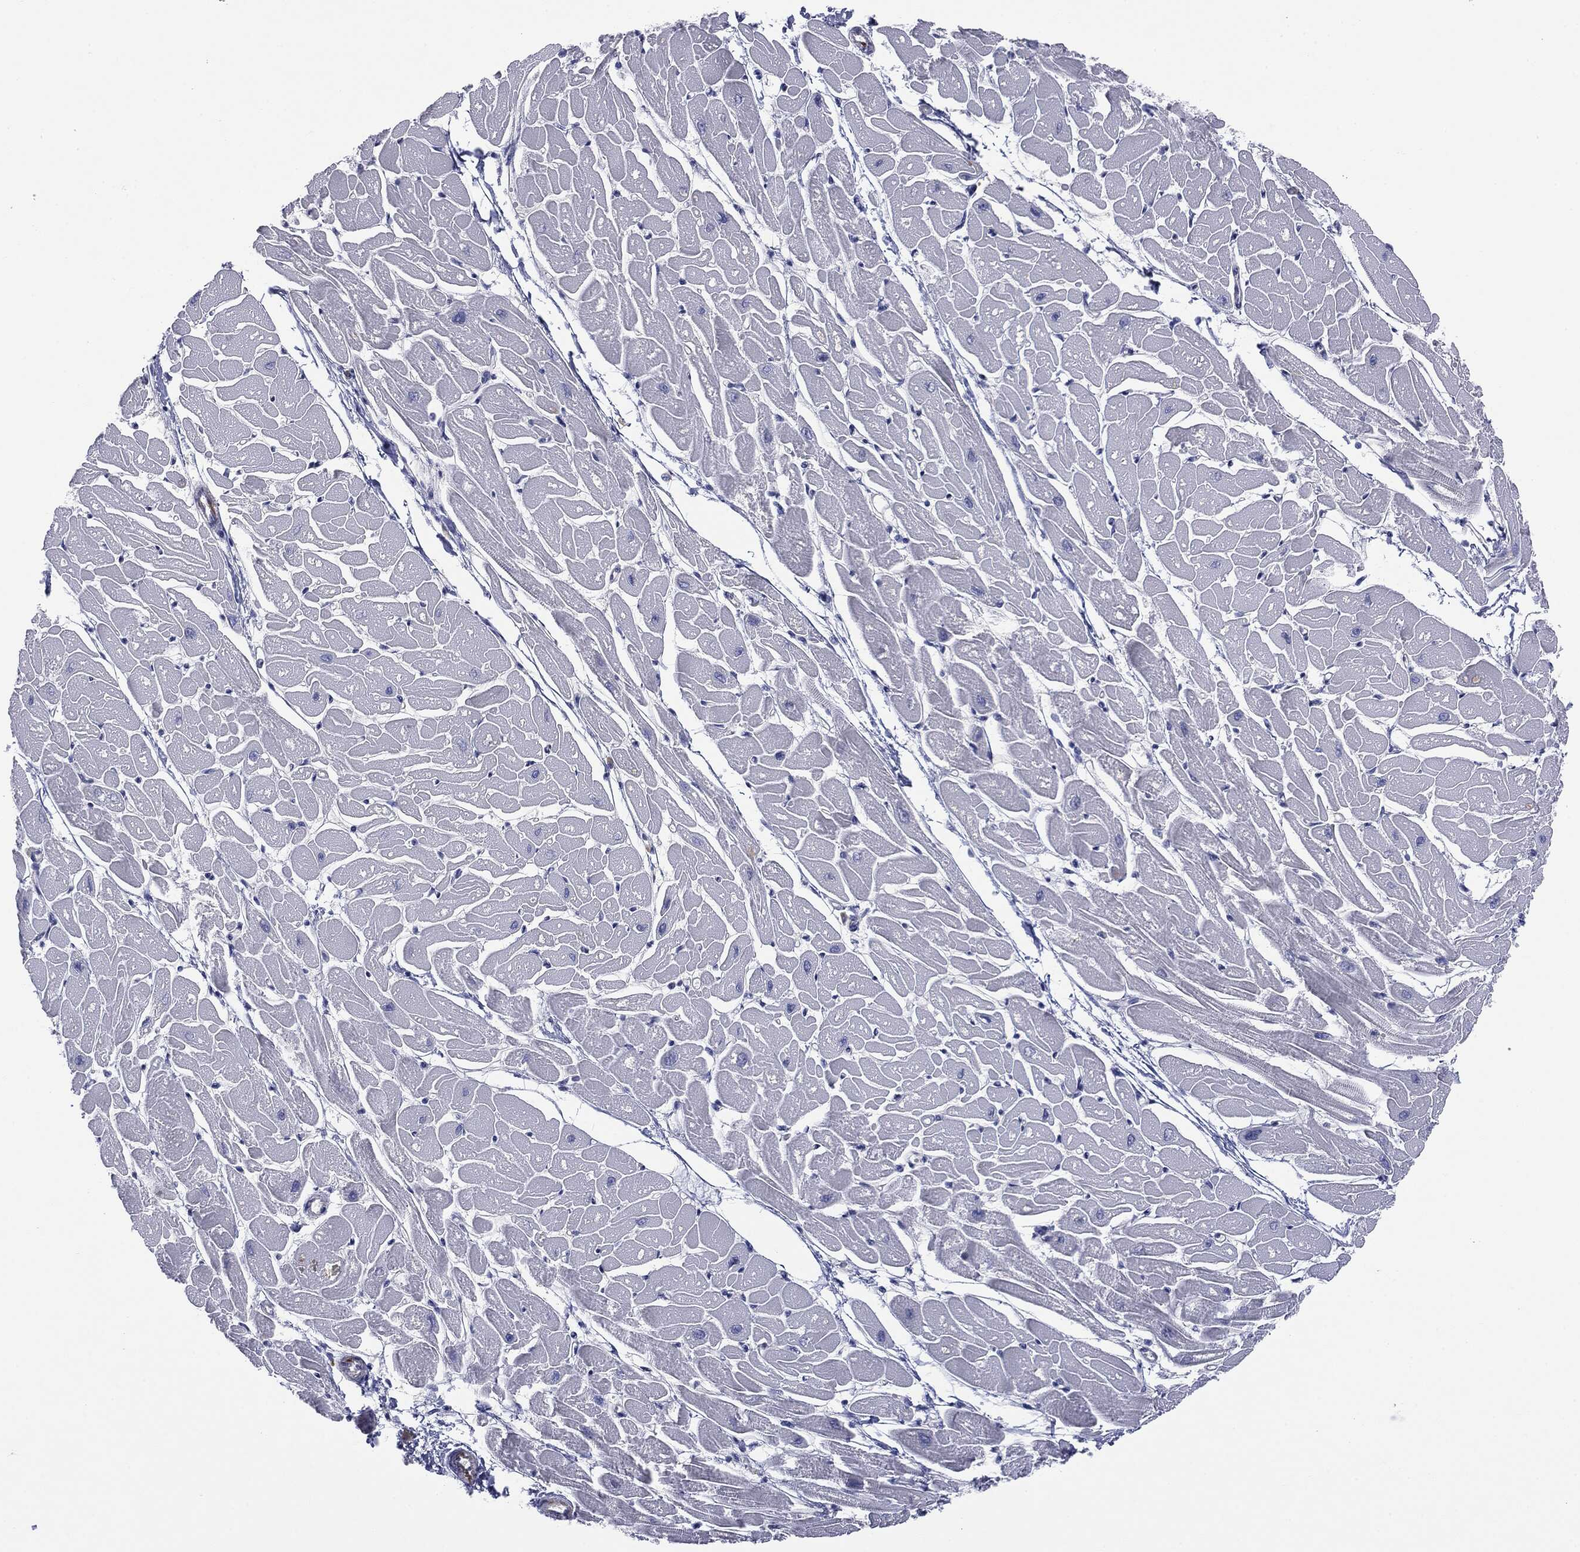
{"staining": {"intensity": "negative", "quantity": "none", "location": "none"}, "tissue": "heart muscle", "cell_type": "Cardiomyocytes", "image_type": "normal", "snomed": [{"axis": "morphology", "description": "Normal tissue, NOS"}, {"axis": "topography", "description": "Heart"}], "caption": "Human heart muscle stained for a protein using immunohistochemistry shows no positivity in cardiomyocytes.", "gene": "SLC5A5", "patient": {"sex": "male", "age": 57}}